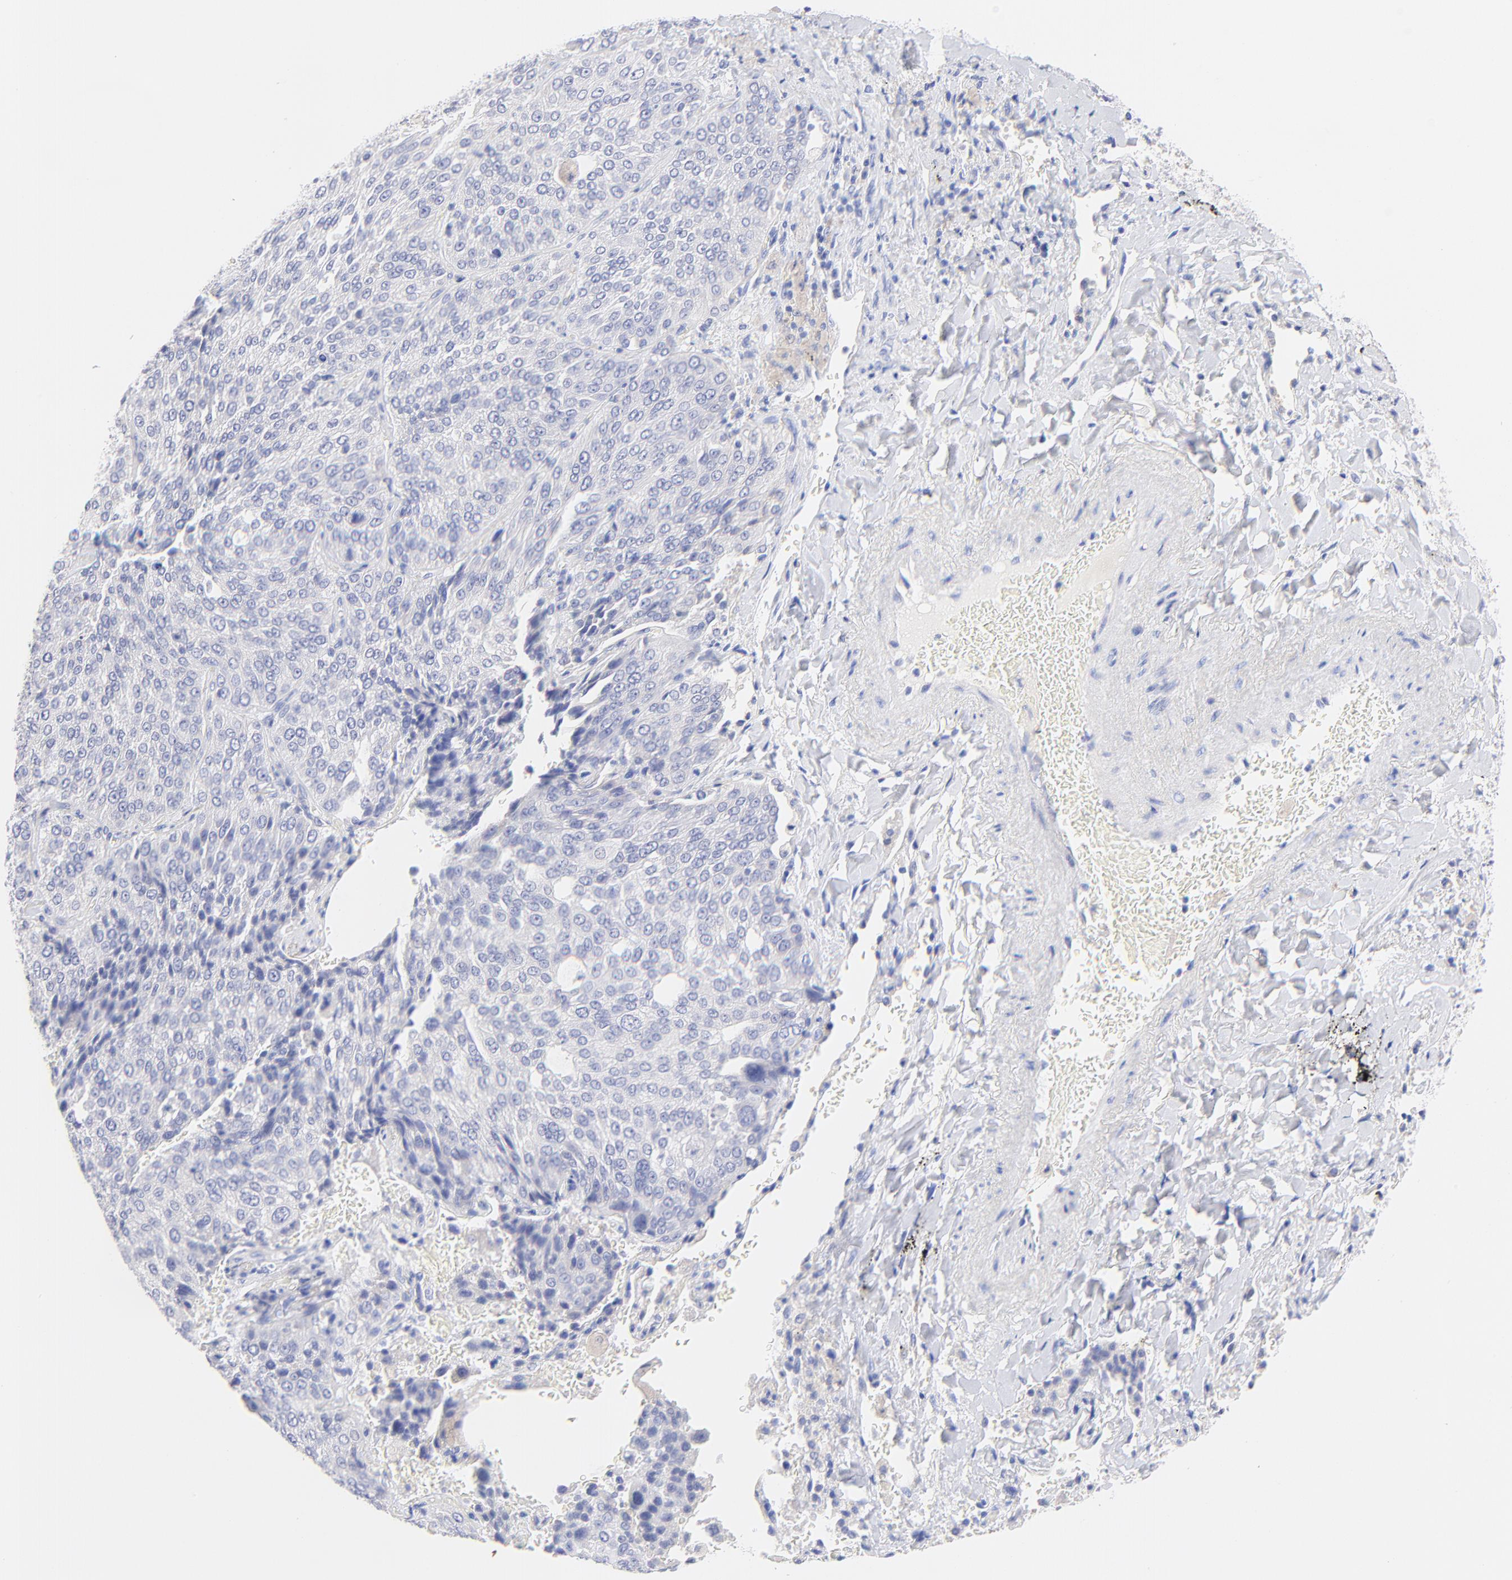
{"staining": {"intensity": "negative", "quantity": "none", "location": "none"}, "tissue": "lung cancer", "cell_type": "Tumor cells", "image_type": "cancer", "snomed": [{"axis": "morphology", "description": "Squamous cell carcinoma, NOS"}, {"axis": "topography", "description": "Lung"}], "caption": "DAB immunohistochemical staining of human lung squamous cell carcinoma exhibits no significant positivity in tumor cells.", "gene": "EBP", "patient": {"sex": "male", "age": 54}}